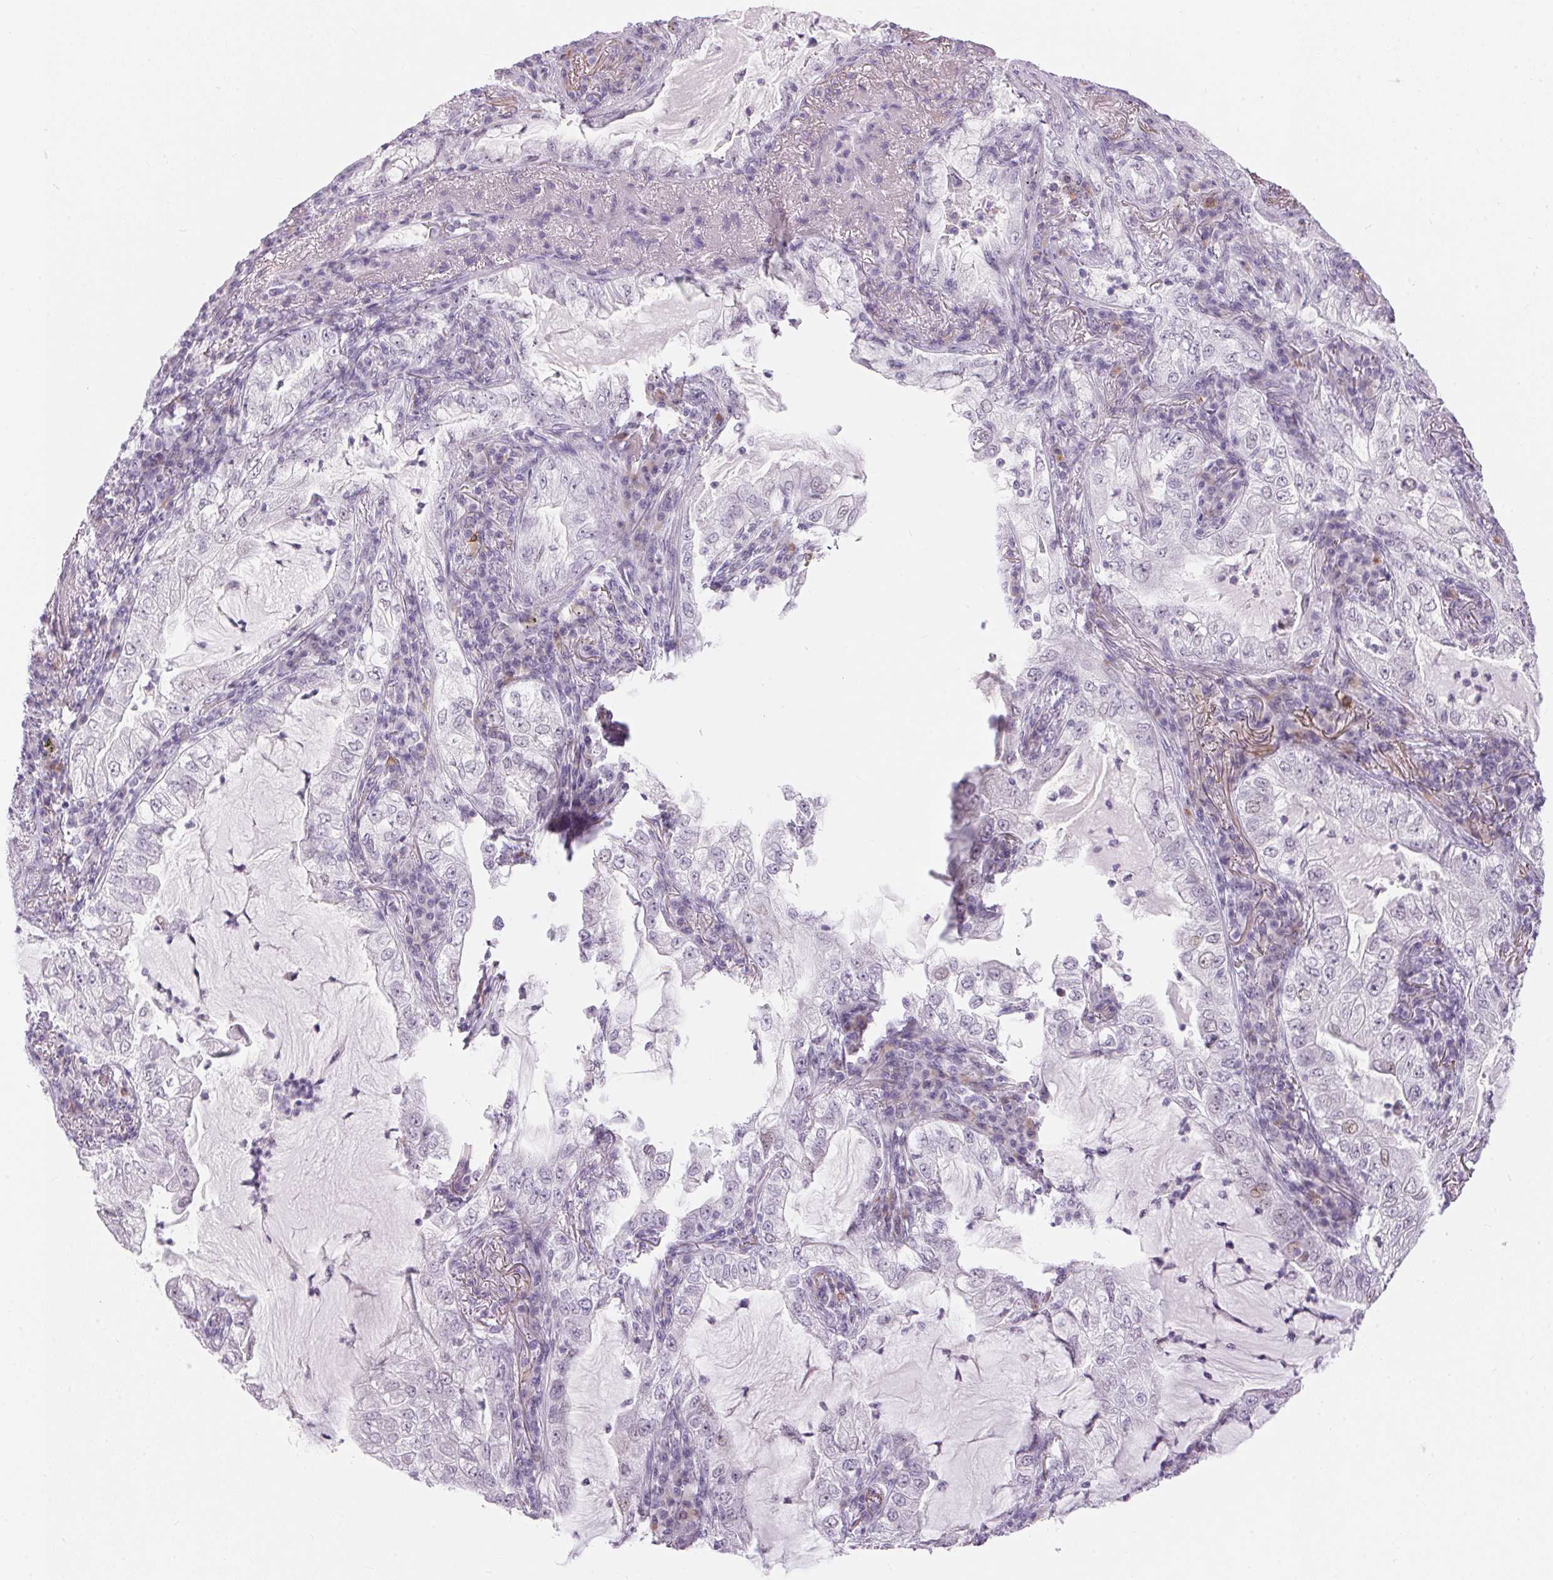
{"staining": {"intensity": "negative", "quantity": "none", "location": "none"}, "tissue": "lung cancer", "cell_type": "Tumor cells", "image_type": "cancer", "snomed": [{"axis": "morphology", "description": "Adenocarcinoma, NOS"}, {"axis": "topography", "description": "Lung"}], "caption": "Adenocarcinoma (lung) was stained to show a protein in brown. There is no significant expression in tumor cells.", "gene": "CADPS", "patient": {"sex": "female", "age": 73}}